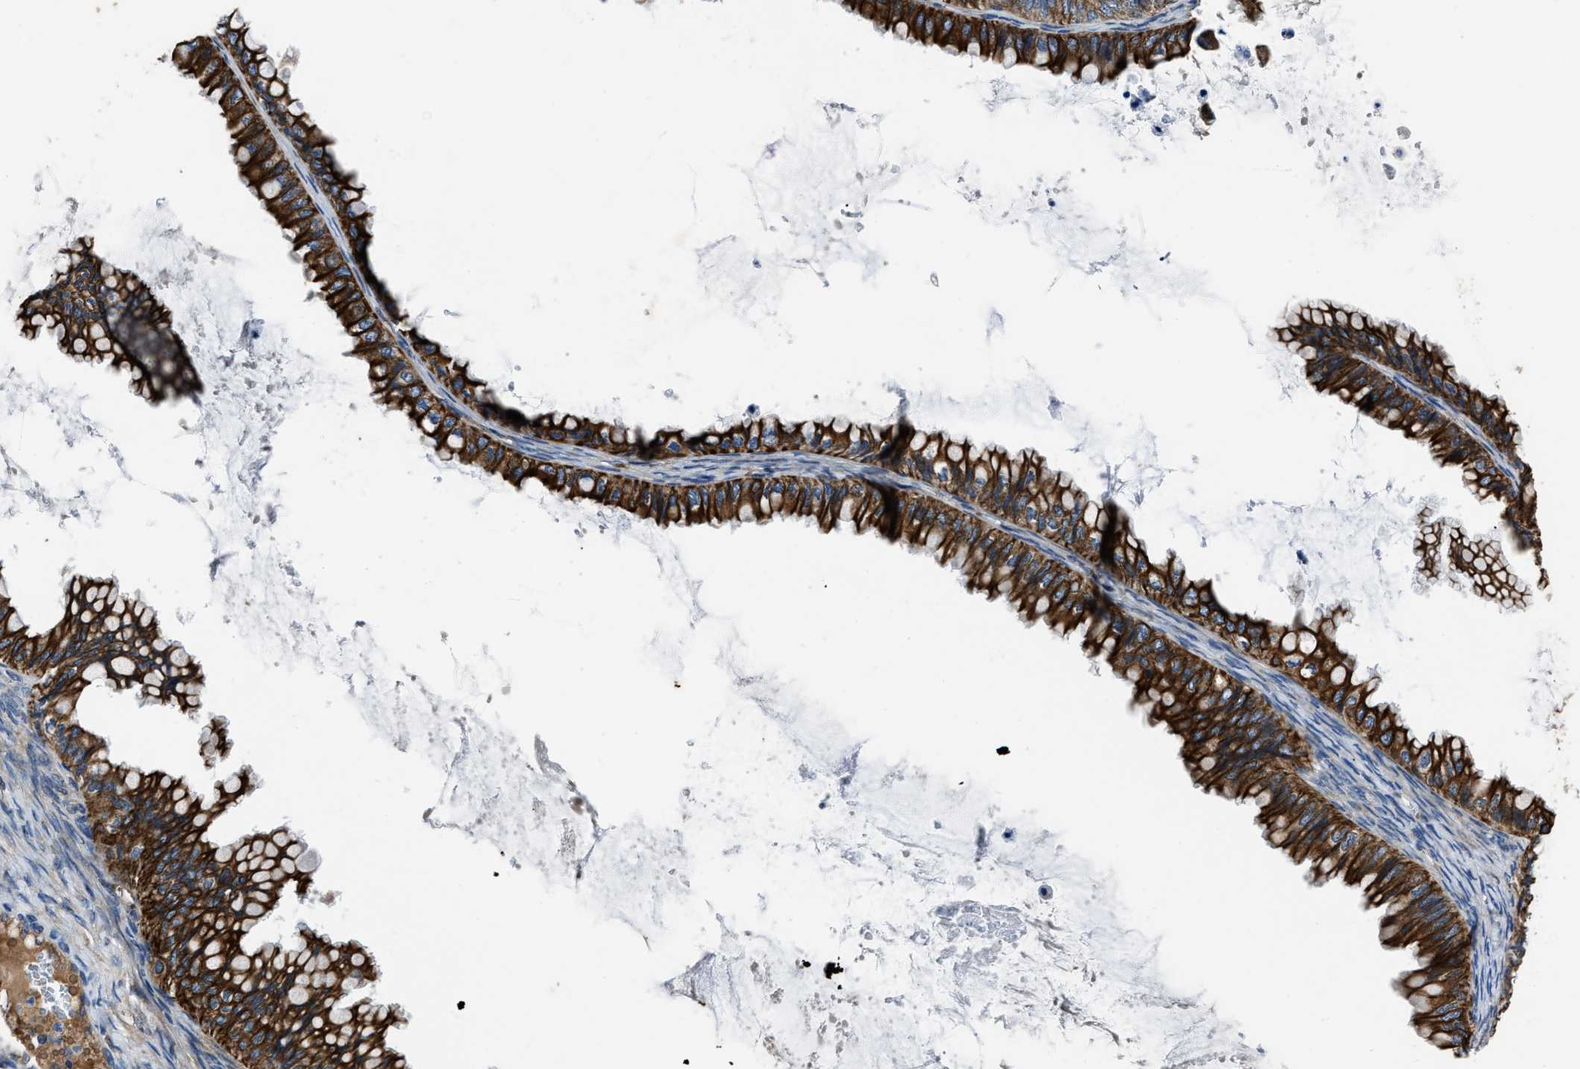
{"staining": {"intensity": "strong", "quantity": ">75%", "location": "cytoplasmic/membranous"}, "tissue": "ovarian cancer", "cell_type": "Tumor cells", "image_type": "cancer", "snomed": [{"axis": "morphology", "description": "Cystadenocarcinoma, mucinous, NOS"}, {"axis": "topography", "description": "Ovary"}], "caption": "IHC staining of mucinous cystadenocarcinoma (ovarian), which shows high levels of strong cytoplasmic/membranous positivity in about >75% of tumor cells indicating strong cytoplasmic/membranous protein staining. The staining was performed using DAB (brown) for protein detection and nuclei were counterstained in hematoxylin (blue).", "gene": "ERC1", "patient": {"sex": "female", "age": 80}}